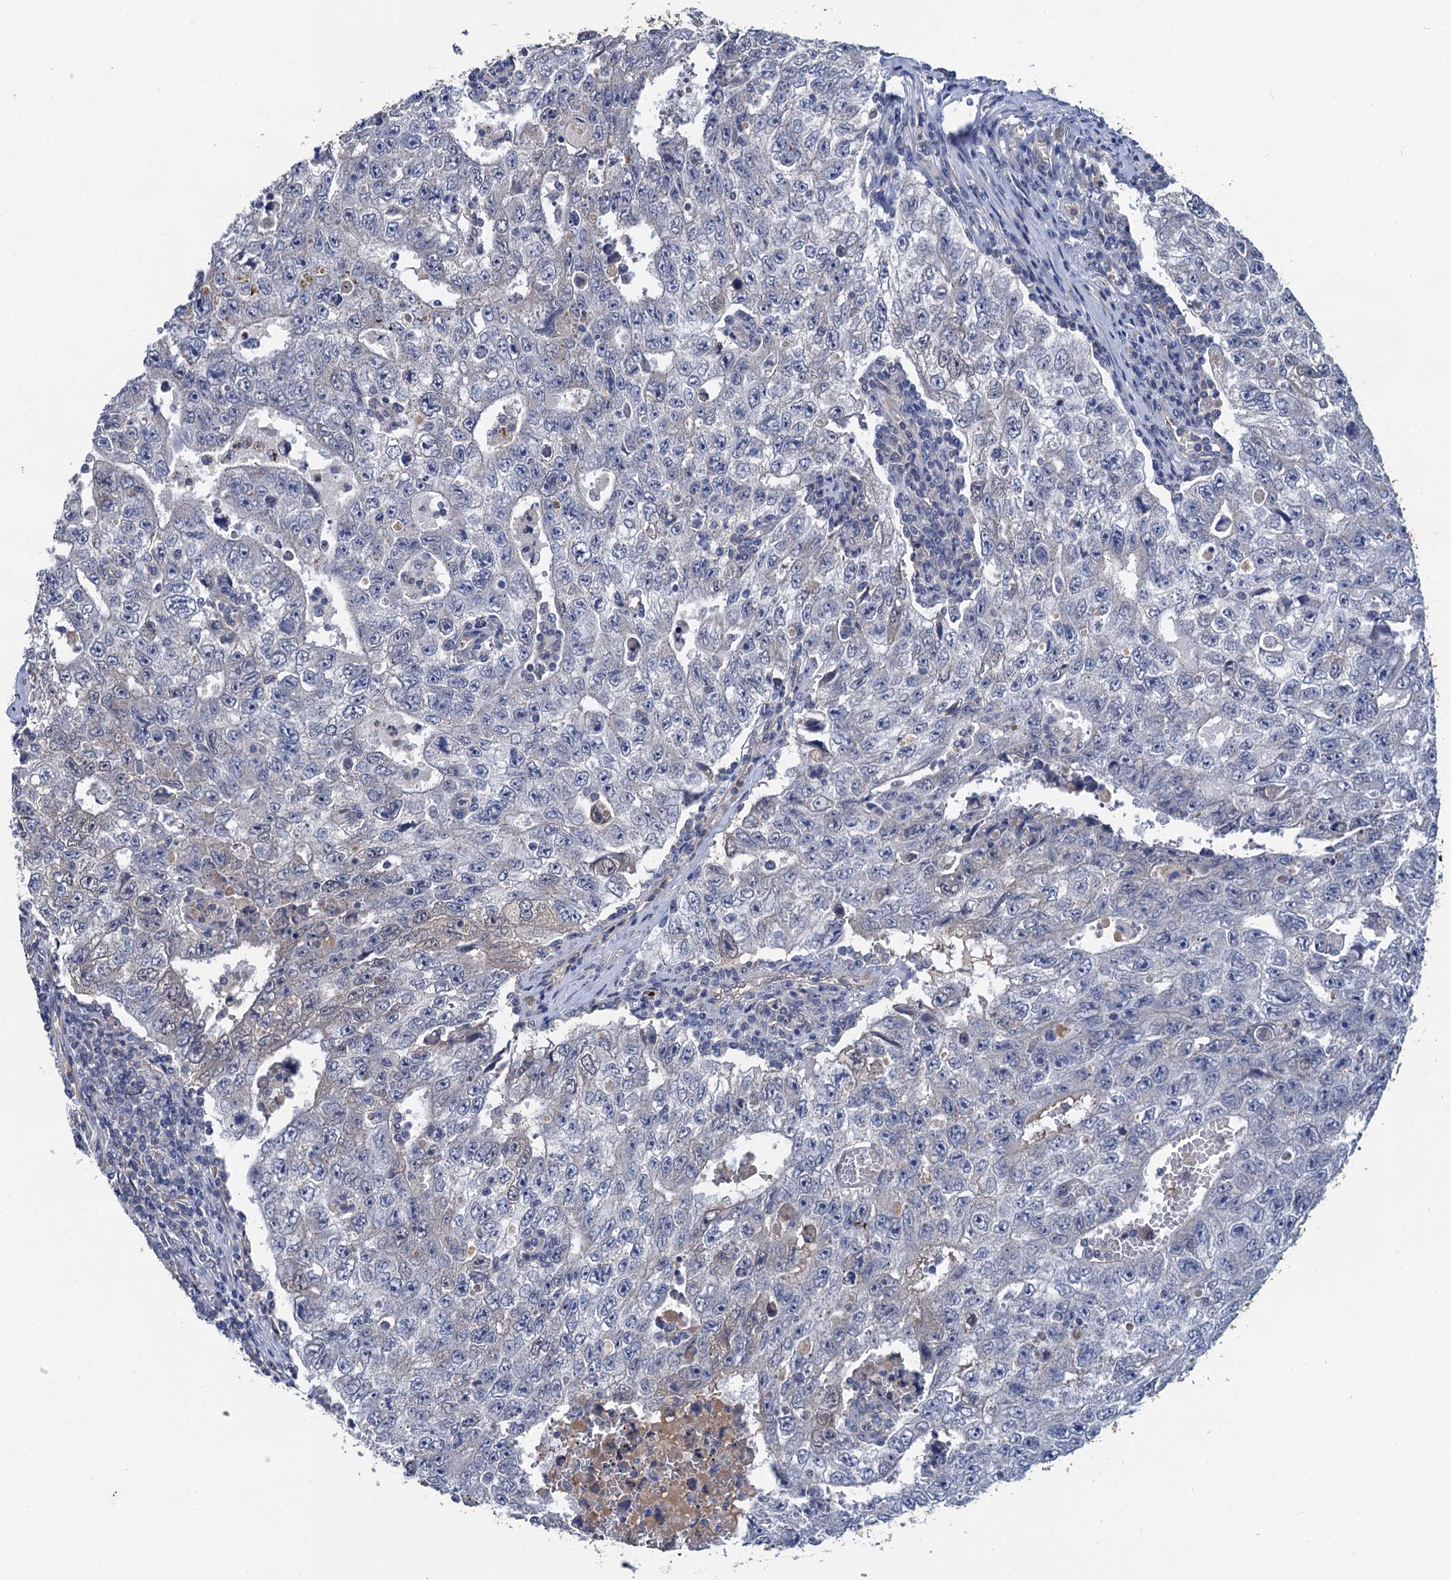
{"staining": {"intensity": "negative", "quantity": "none", "location": "none"}, "tissue": "testis cancer", "cell_type": "Tumor cells", "image_type": "cancer", "snomed": [{"axis": "morphology", "description": "Carcinoma, Embryonal, NOS"}, {"axis": "topography", "description": "Testis"}], "caption": "Protein analysis of testis cancer (embryonal carcinoma) demonstrates no significant positivity in tumor cells.", "gene": "TMEM39B", "patient": {"sex": "male", "age": 17}}